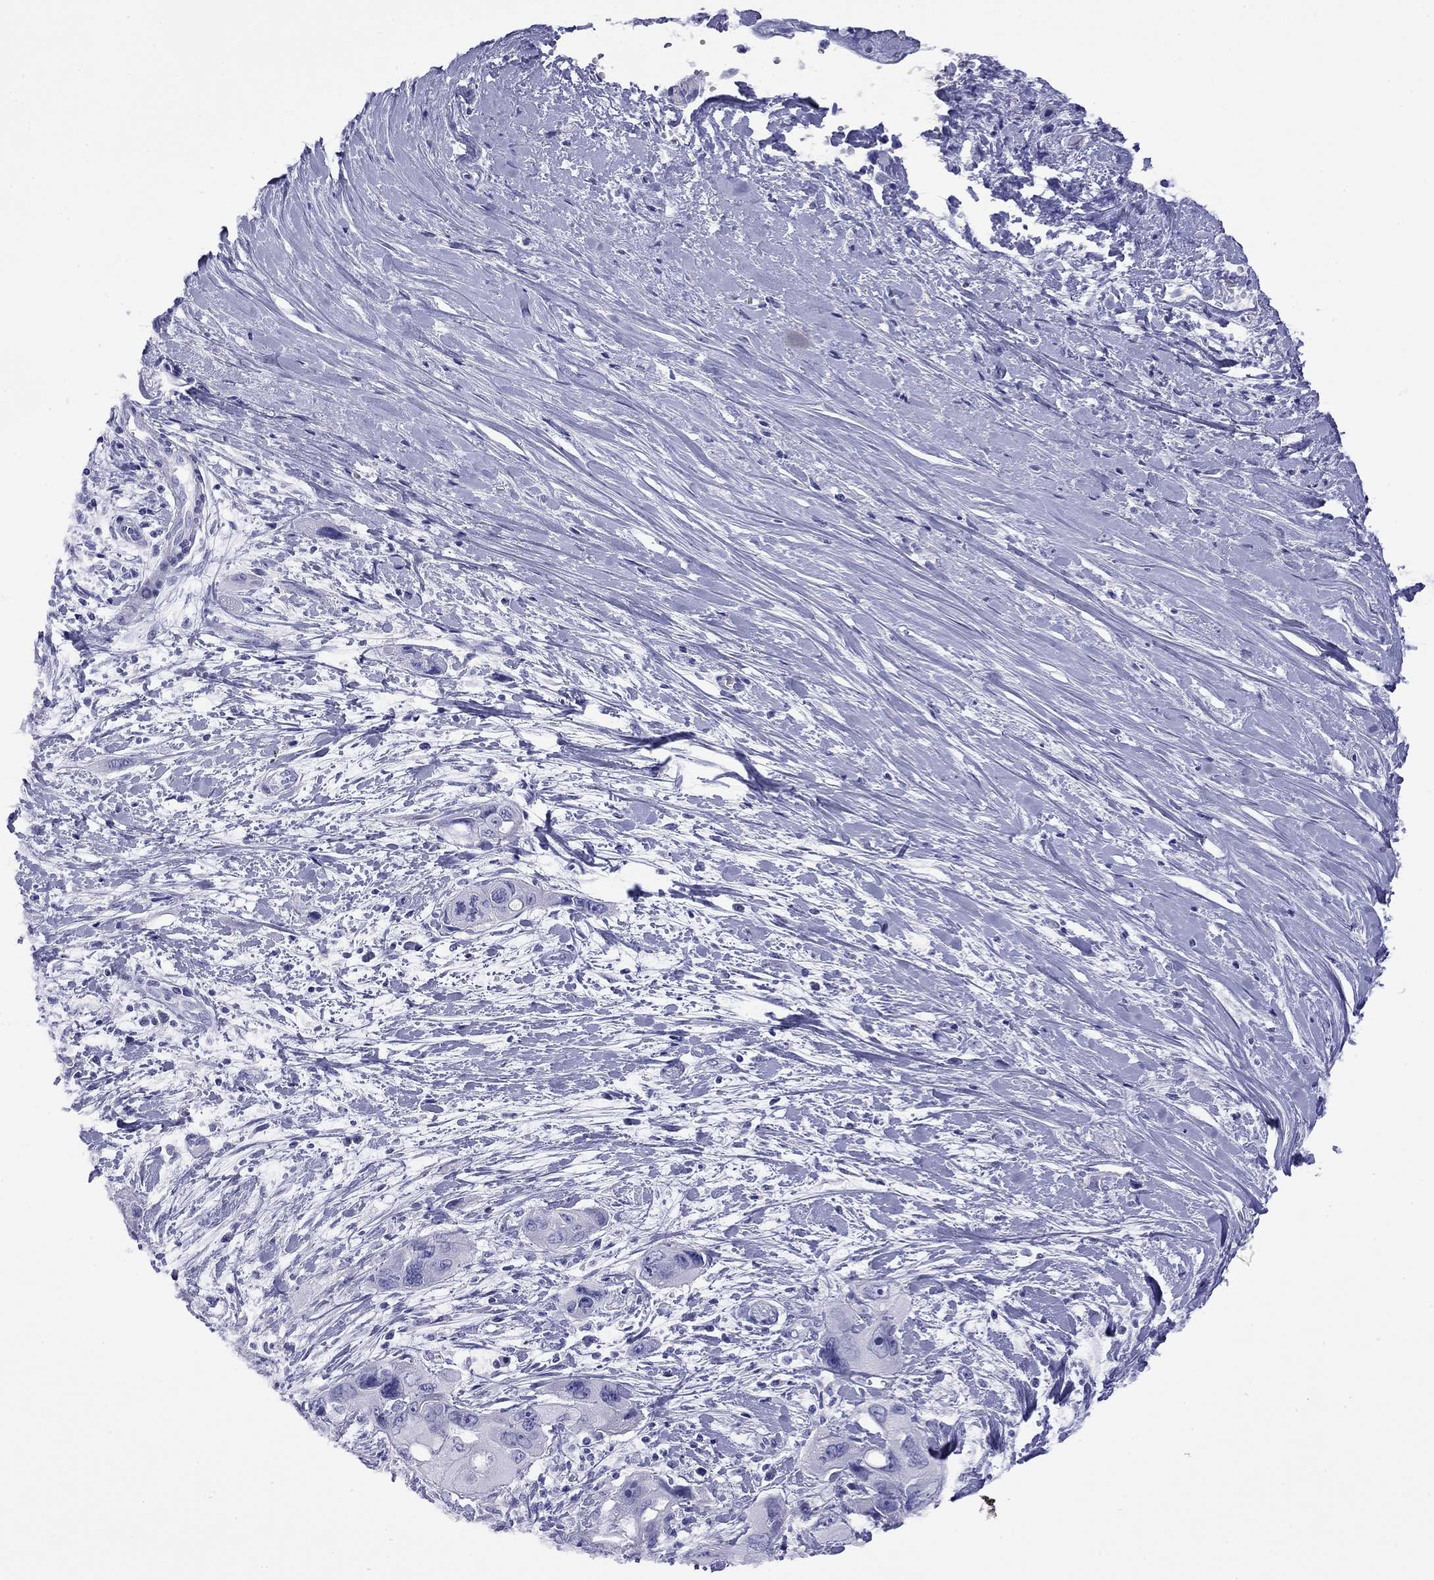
{"staining": {"intensity": "negative", "quantity": "none", "location": "none"}, "tissue": "pancreatic cancer", "cell_type": "Tumor cells", "image_type": "cancer", "snomed": [{"axis": "morphology", "description": "Adenocarcinoma, NOS"}, {"axis": "topography", "description": "Pancreas"}], "caption": "Immunohistochemistry micrograph of human pancreatic adenocarcinoma stained for a protein (brown), which demonstrates no positivity in tumor cells. The staining is performed using DAB (3,3'-diaminobenzidine) brown chromogen with nuclei counter-stained in using hematoxylin.", "gene": "FIGLA", "patient": {"sex": "male", "age": 47}}